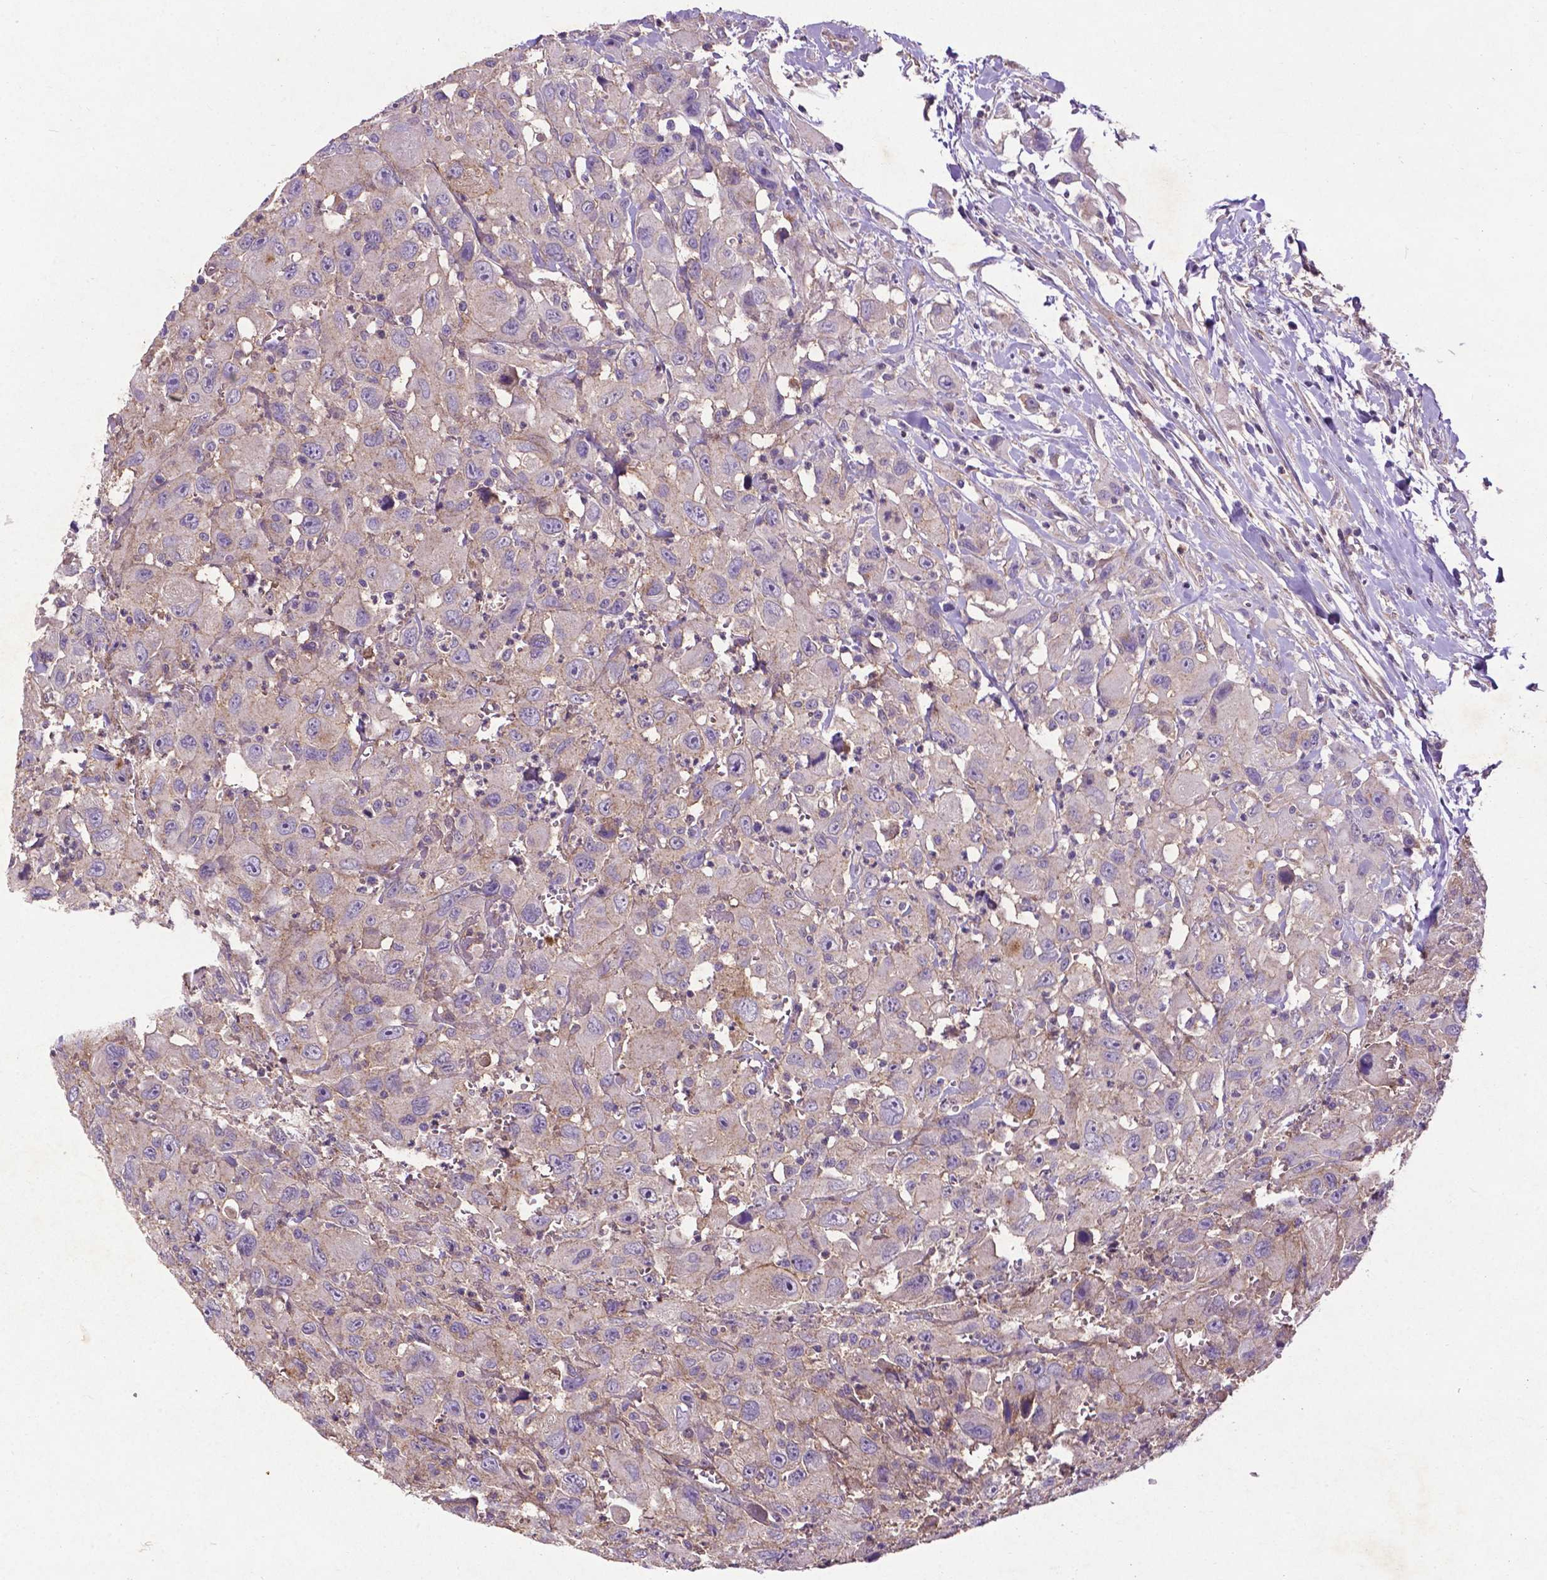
{"staining": {"intensity": "negative", "quantity": "none", "location": "none"}, "tissue": "head and neck cancer", "cell_type": "Tumor cells", "image_type": "cancer", "snomed": [{"axis": "morphology", "description": "Squamous cell carcinoma, NOS"}, {"axis": "morphology", "description": "Squamous cell carcinoma, metastatic, NOS"}, {"axis": "topography", "description": "Oral tissue"}, {"axis": "topography", "description": "Head-Neck"}], "caption": "High magnification brightfield microscopy of head and neck cancer (squamous cell carcinoma) stained with DAB (3,3'-diaminobenzidine) (brown) and counterstained with hematoxylin (blue): tumor cells show no significant expression. The staining was performed using DAB (3,3'-diaminobenzidine) to visualize the protein expression in brown, while the nuclei were stained in blue with hematoxylin (Magnification: 20x).", "gene": "RRAS", "patient": {"sex": "female", "age": 85}}